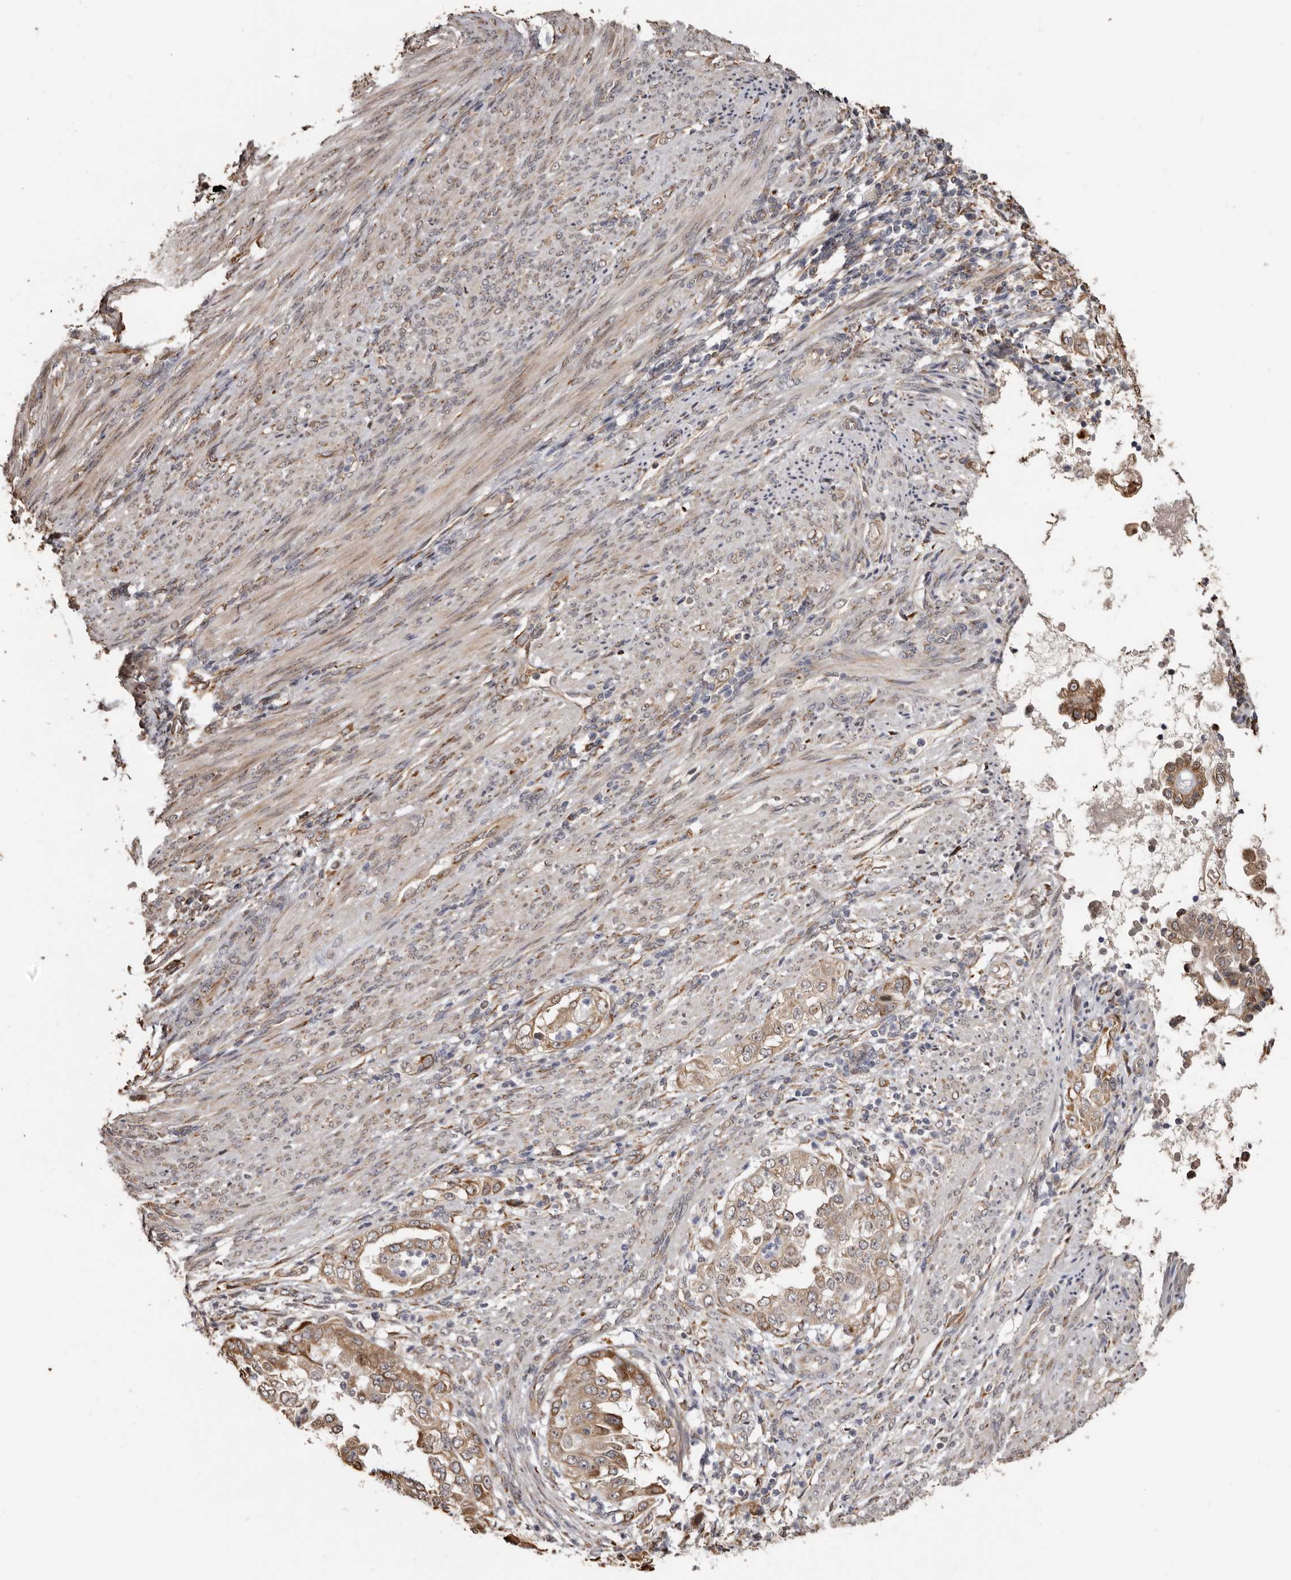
{"staining": {"intensity": "moderate", "quantity": ">75%", "location": "cytoplasmic/membranous"}, "tissue": "endometrial cancer", "cell_type": "Tumor cells", "image_type": "cancer", "snomed": [{"axis": "morphology", "description": "Adenocarcinoma, NOS"}, {"axis": "topography", "description": "Endometrium"}], "caption": "This micrograph displays immunohistochemistry (IHC) staining of endometrial cancer, with medium moderate cytoplasmic/membranous expression in about >75% of tumor cells.", "gene": "ENTREP1", "patient": {"sex": "female", "age": 85}}